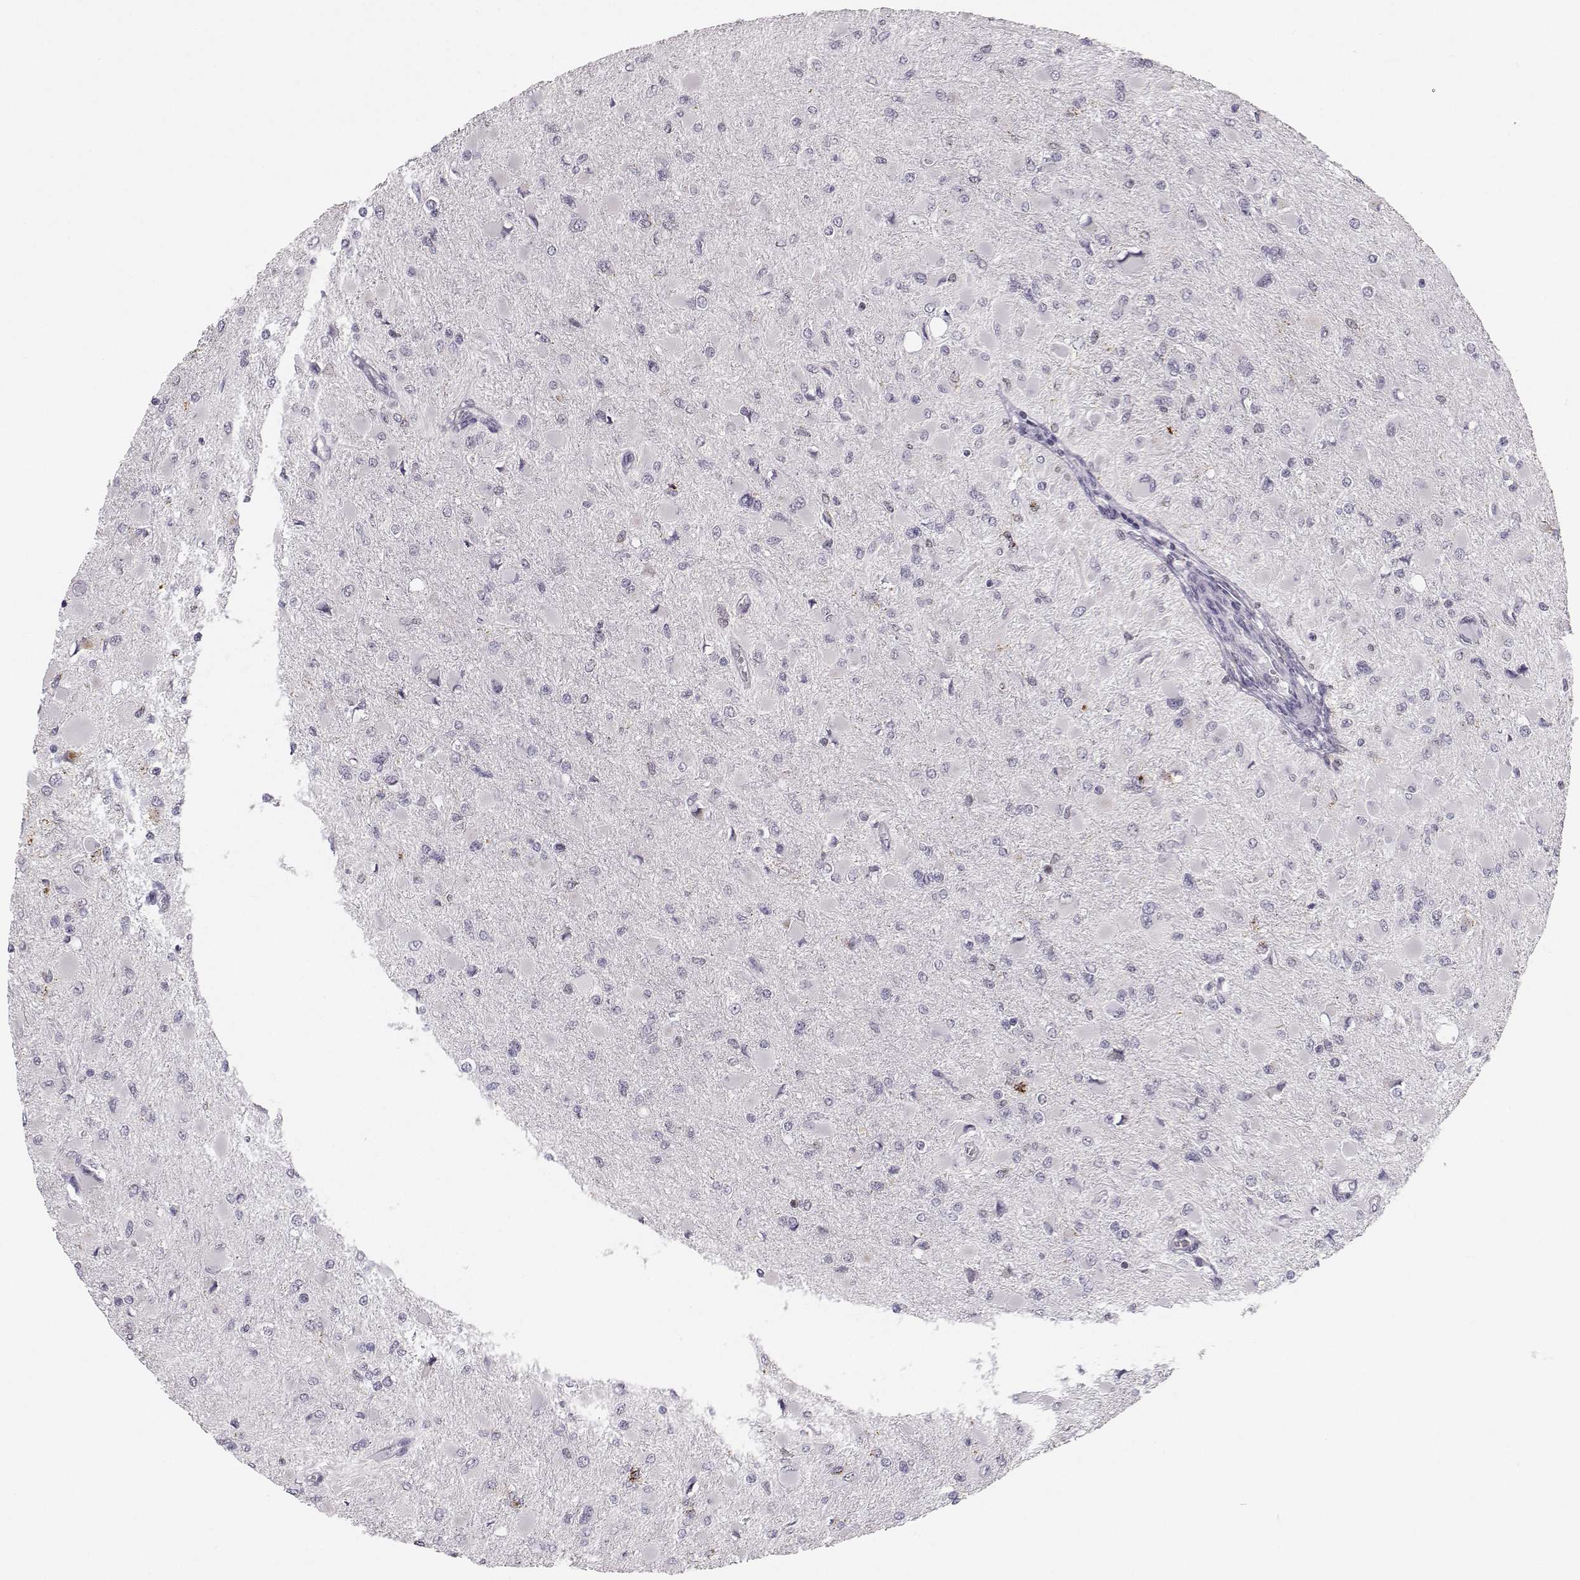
{"staining": {"intensity": "negative", "quantity": "none", "location": "none"}, "tissue": "glioma", "cell_type": "Tumor cells", "image_type": "cancer", "snomed": [{"axis": "morphology", "description": "Glioma, malignant, High grade"}, {"axis": "topography", "description": "Cerebral cortex"}], "caption": "A photomicrograph of glioma stained for a protein displays no brown staining in tumor cells.", "gene": "HTR7", "patient": {"sex": "female", "age": 36}}